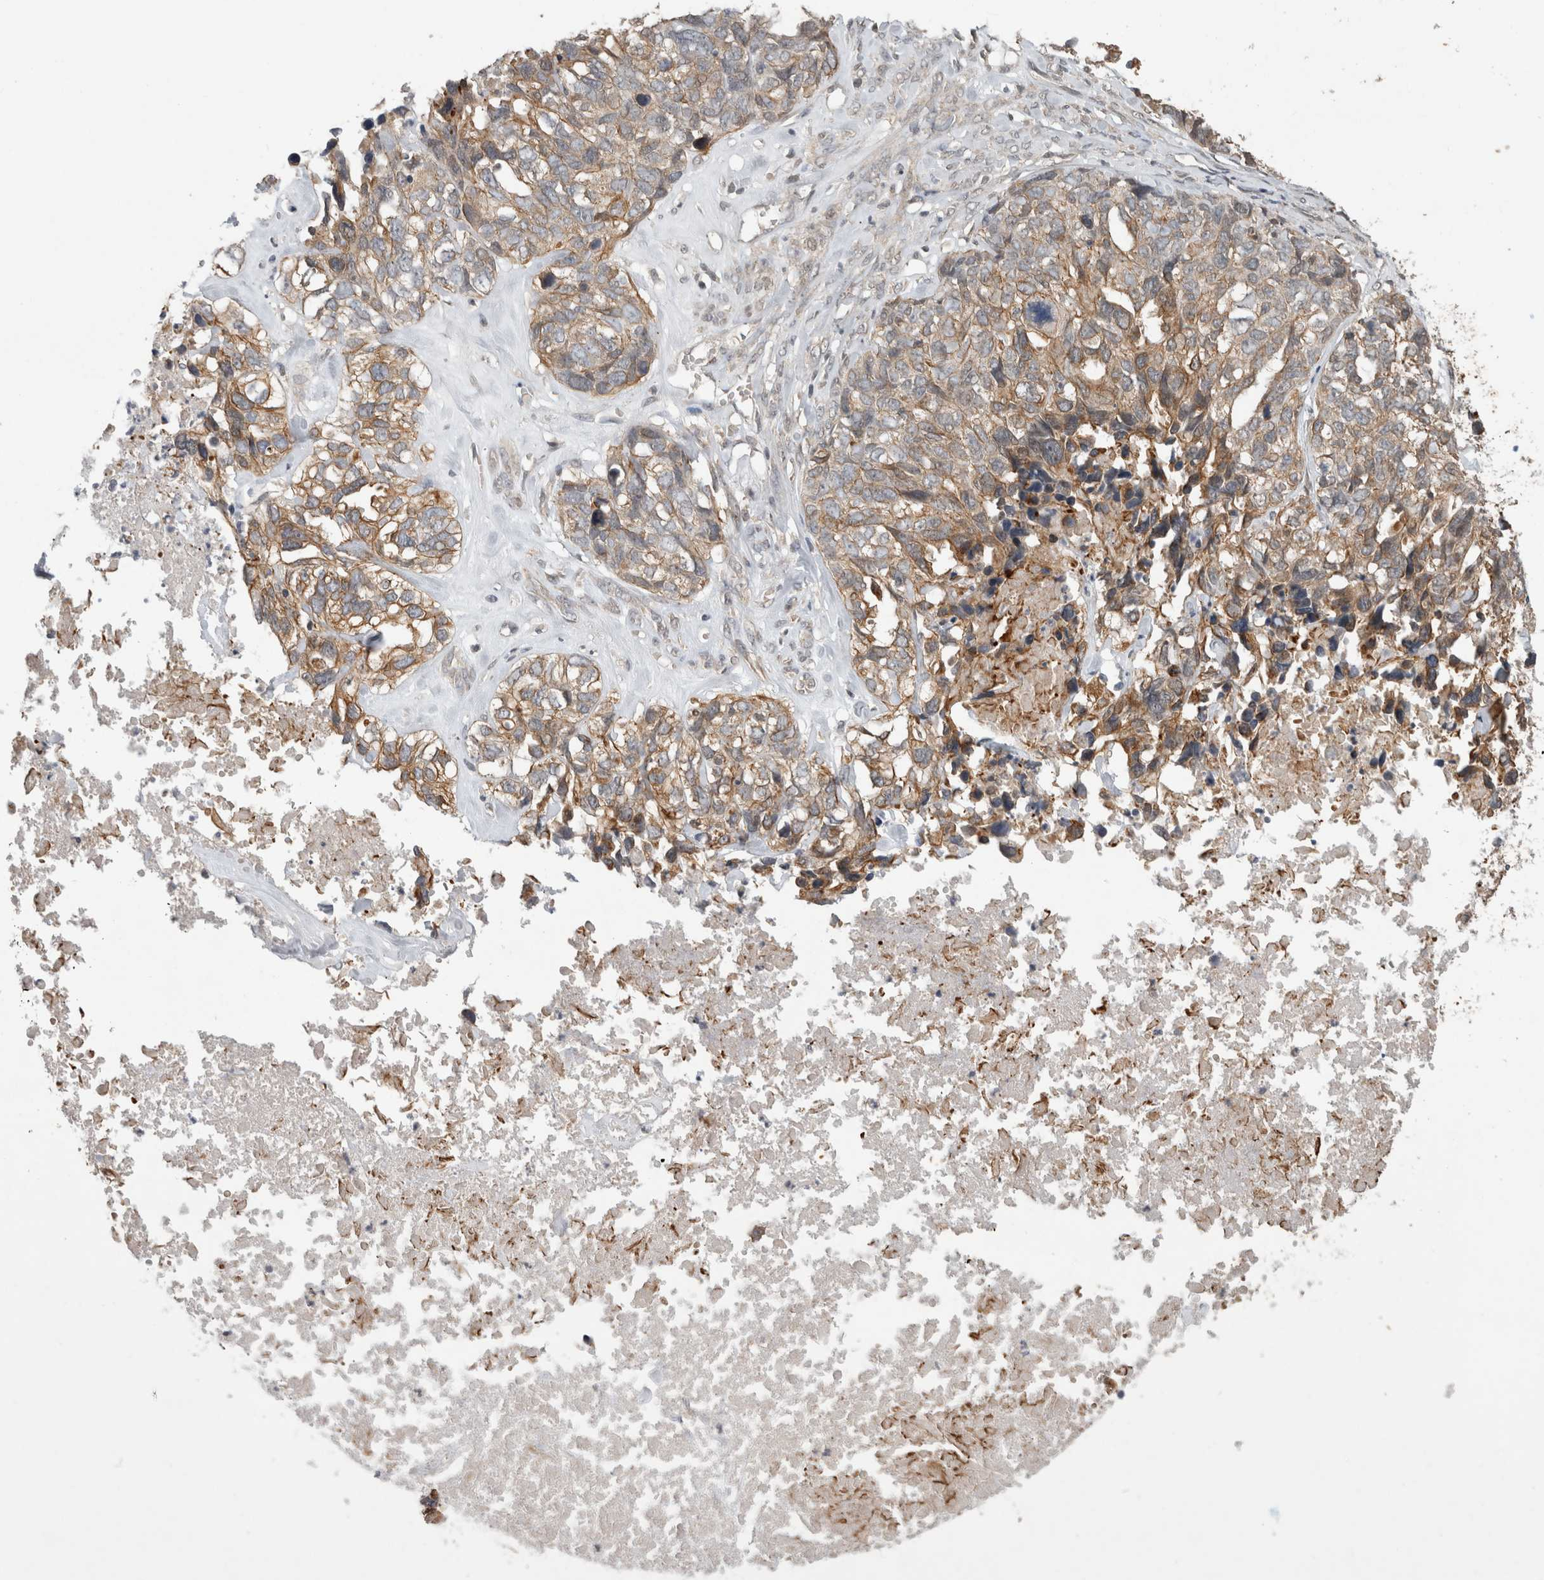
{"staining": {"intensity": "moderate", "quantity": "25%-75%", "location": "cytoplasmic/membranous"}, "tissue": "ovarian cancer", "cell_type": "Tumor cells", "image_type": "cancer", "snomed": [{"axis": "morphology", "description": "Cystadenocarcinoma, serous, NOS"}, {"axis": "topography", "description": "Ovary"}], "caption": "Human ovarian cancer stained for a protein (brown) exhibits moderate cytoplasmic/membranous positive positivity in approximately 25%-75% of tumor cells.", "gene": "RHPN1", "patient": {"sex": "female", "age": 79}}